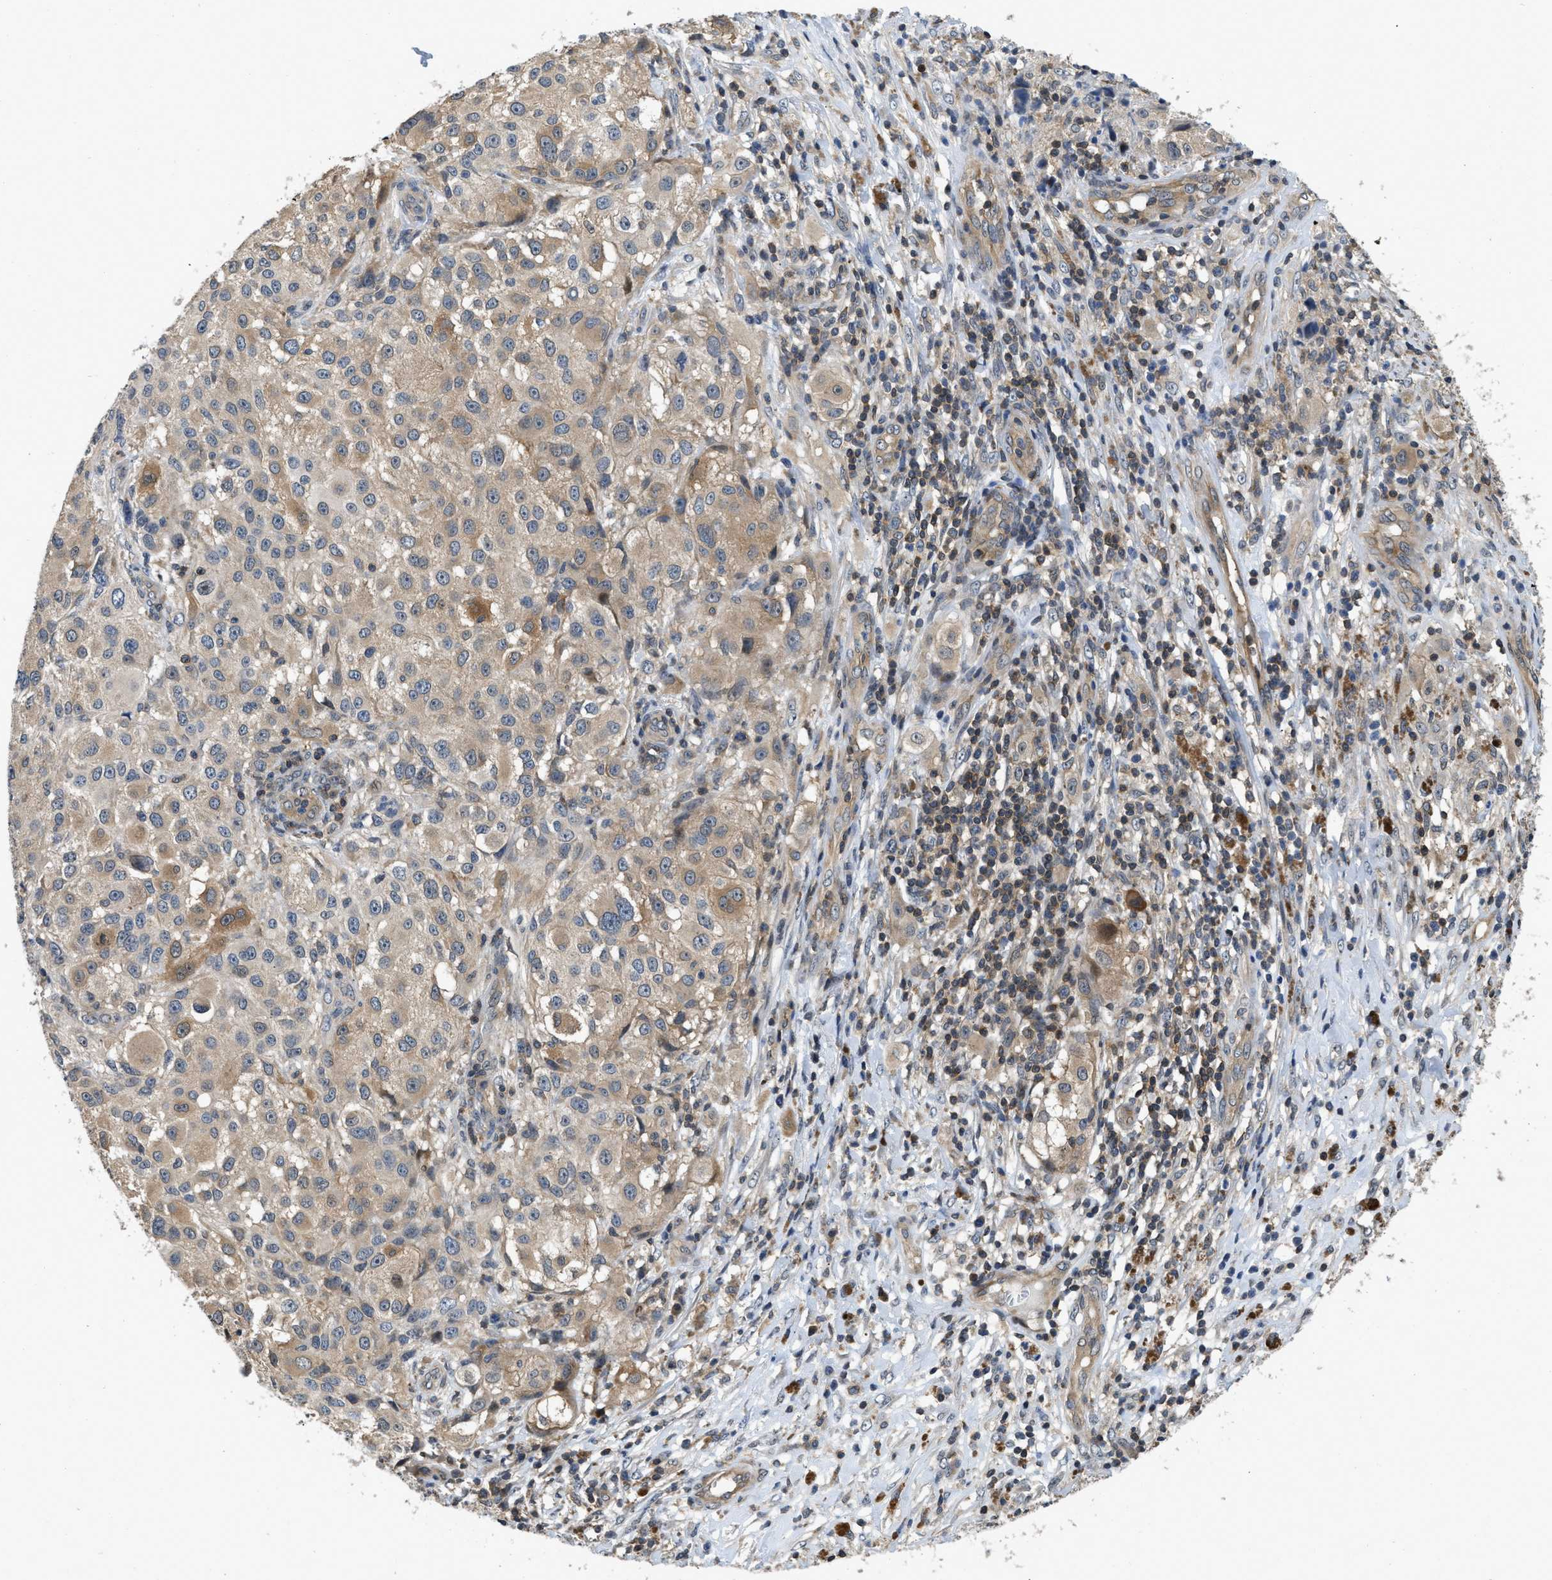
{"staining": {"intensity": "weak", "quantity": ">75%", "location": "cytoplasmic/membranous"}, "tissue": "melanoma", "cell_type": "Tumor cells", "image_type": "cancer", "snomed": [{"axis": "morphology", "description": "Necrosis, NOS"}, {"axis": "morphology", "description": "Malignant melanoma, NOS"}, {"axis": "topography", "description": "Skin"}], "caption": "Human melanoma stained for a protein (brown) demonstrates weak cytoplasmic/membranous positive positivity in about >75% of tumor cells.", "gene": "TES", "patient": {"sex": "female", "age": 87}}